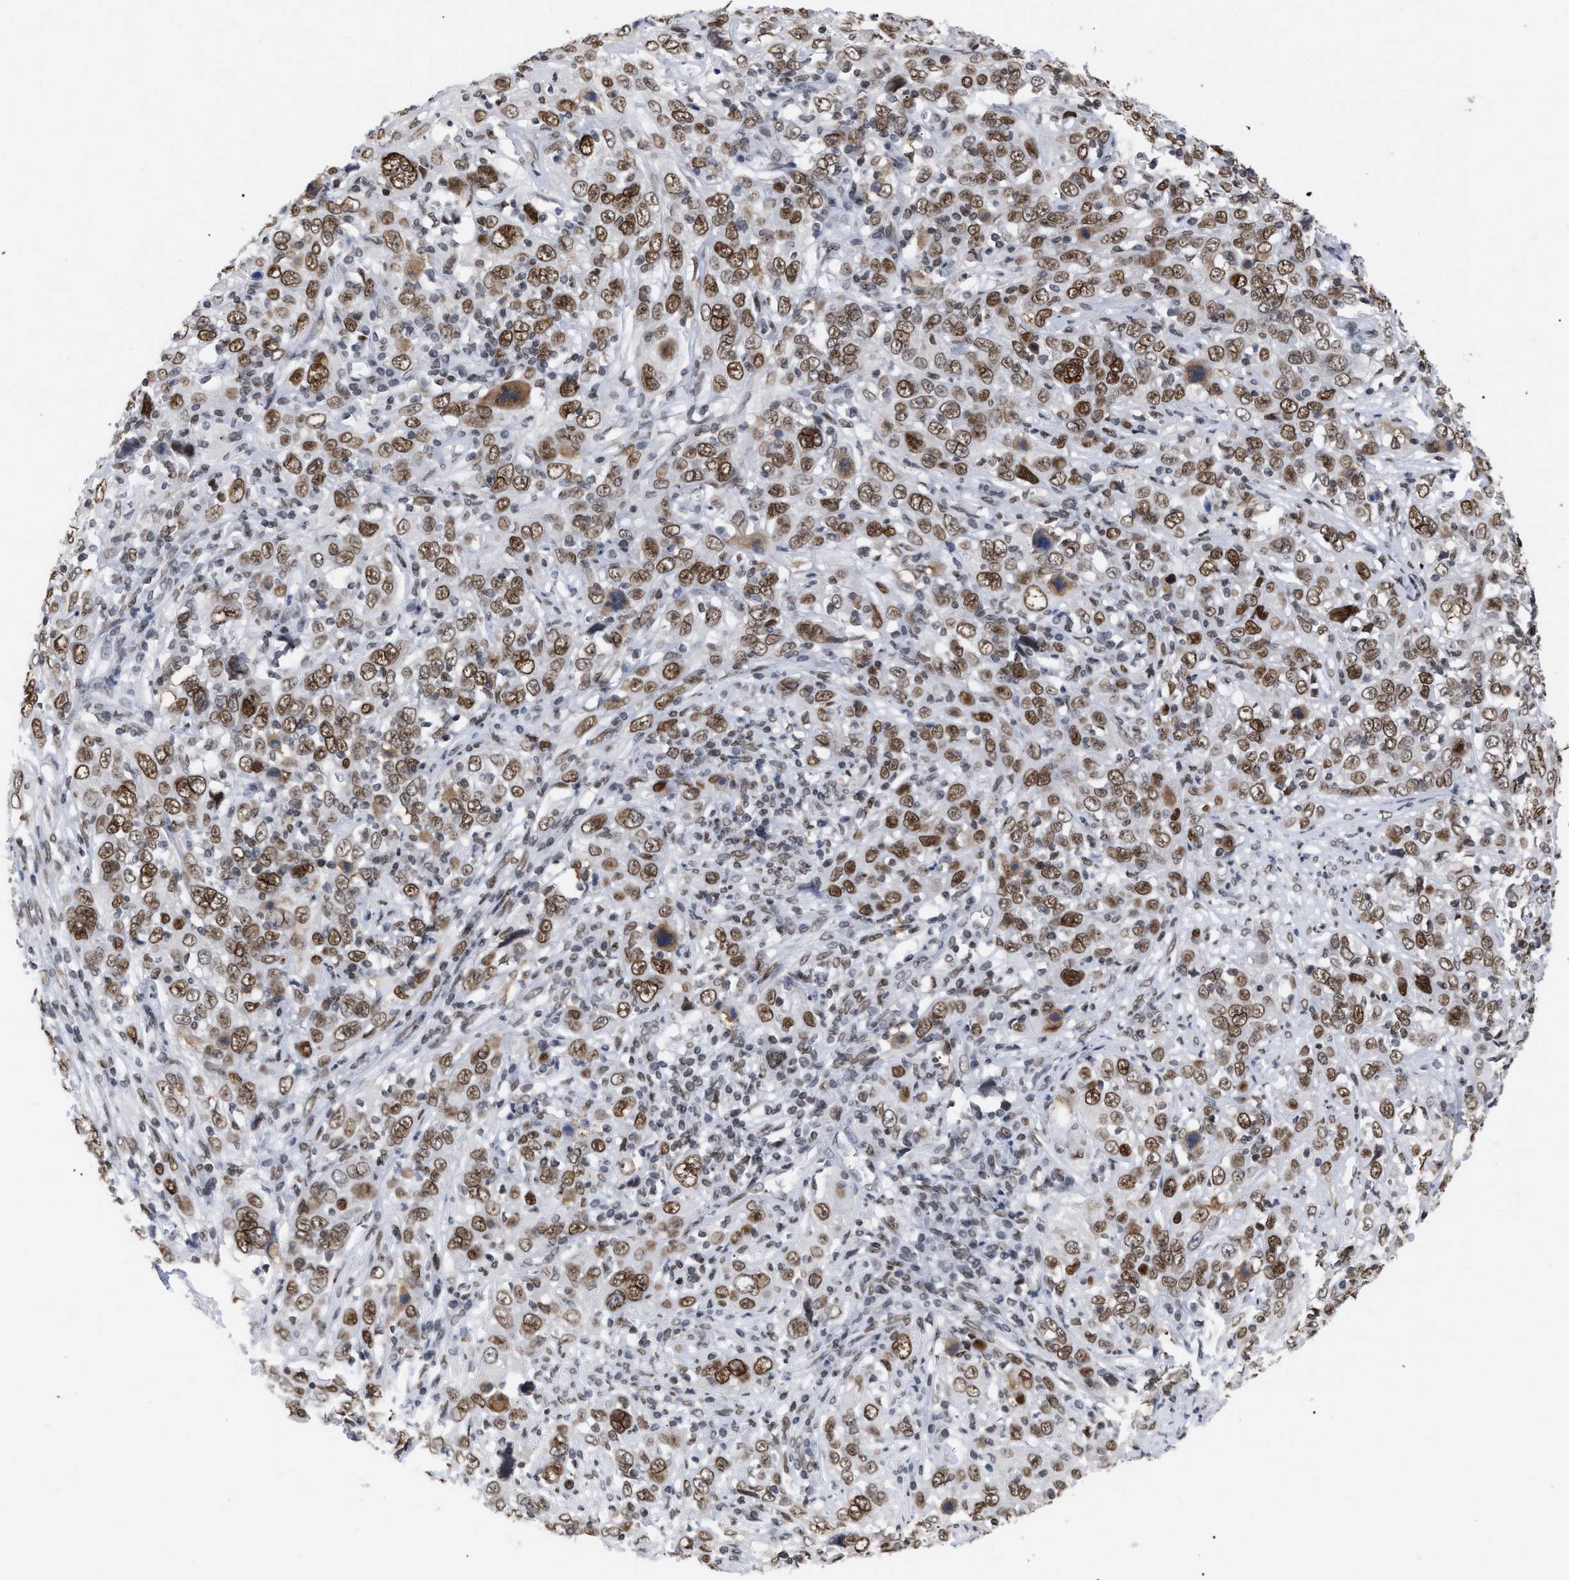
{"staining": {"intensity": "moderate", "quantity": ">75%", "location": "cytoplasmic/membranous,nuclear"}, "tissue": "cervical cancer", "cell_type": "Tumor cells", "image_type": "cancer", "snomed": [{"axis": "morphology", "description": "Squamous cell carcinoma, NOS"}, {"axis": "topography", "description": "Cervix"}], "caption": "High-magnification brightfield microscopy of squamous cell carcinoma (cervical) stained with DAB (brown) and counterstained with hematoxylin (blue). tumor cells exhibit moderate cytoplasmic/membranous and nuclear positivity is seen in approximately>75% of cells.", "gene": "TPR", "patient": {"sex": "female", "age": 46}}